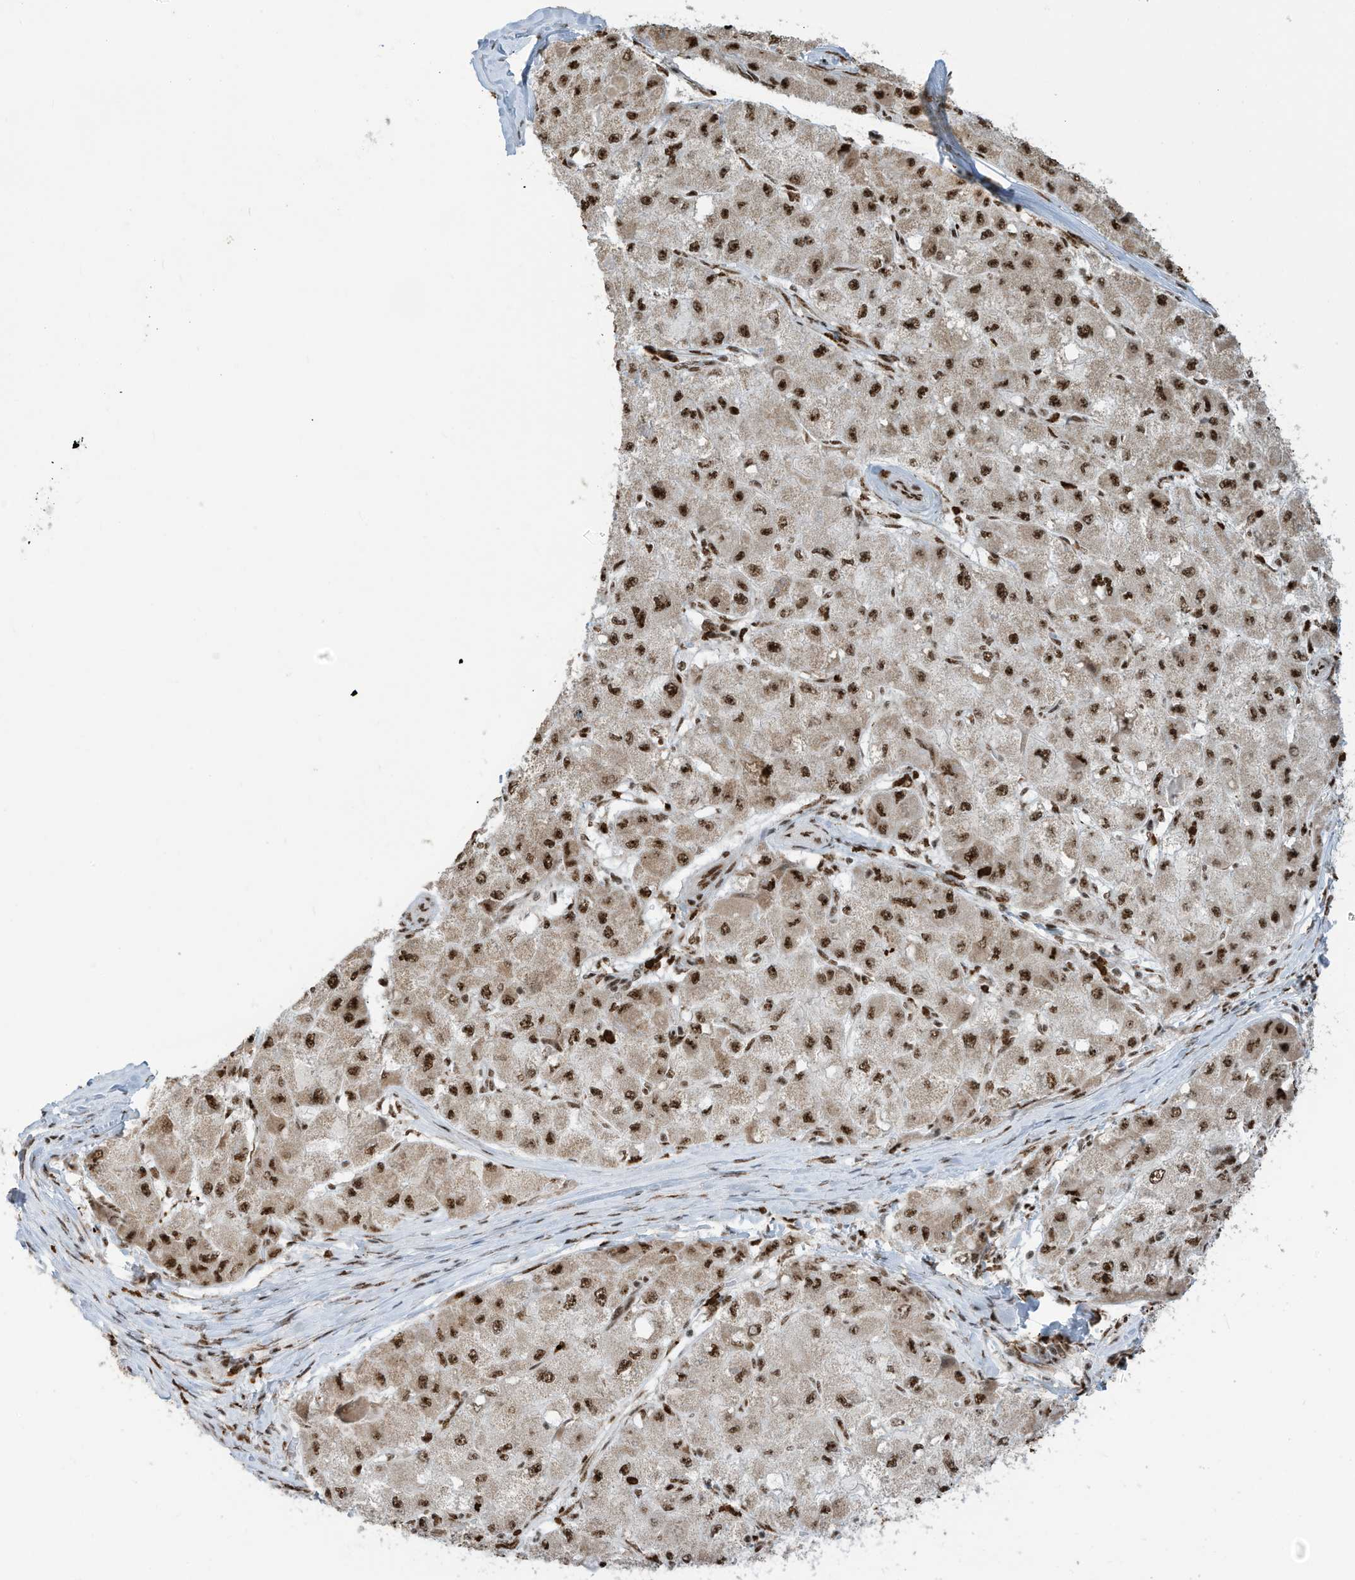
{"staining": {"intensity": "strong", "quantity": ">75%", "location": "nuclear"}, "tissue": "liver cancer", "cell_type": "Tumor cells", "image_type": "cancer", "snomed": [{"axis": "morphology", "description": "Carcinoma, Hepatocellular, NOS"}, {"axis": "topography", "description": "Liver"}], "caption": "Immunohistochemistry of human liver cancer exhibits high levels of strong nuclear positivity in approximately >75% of tumor cells. The staining was performed using DAB to visualize the protein expression in brown, while the nuclei were stained in blue with hematoxylin (Magnification: 20x).", "gene": "LBH", "patient": {"sex": "male", "age": 80}}